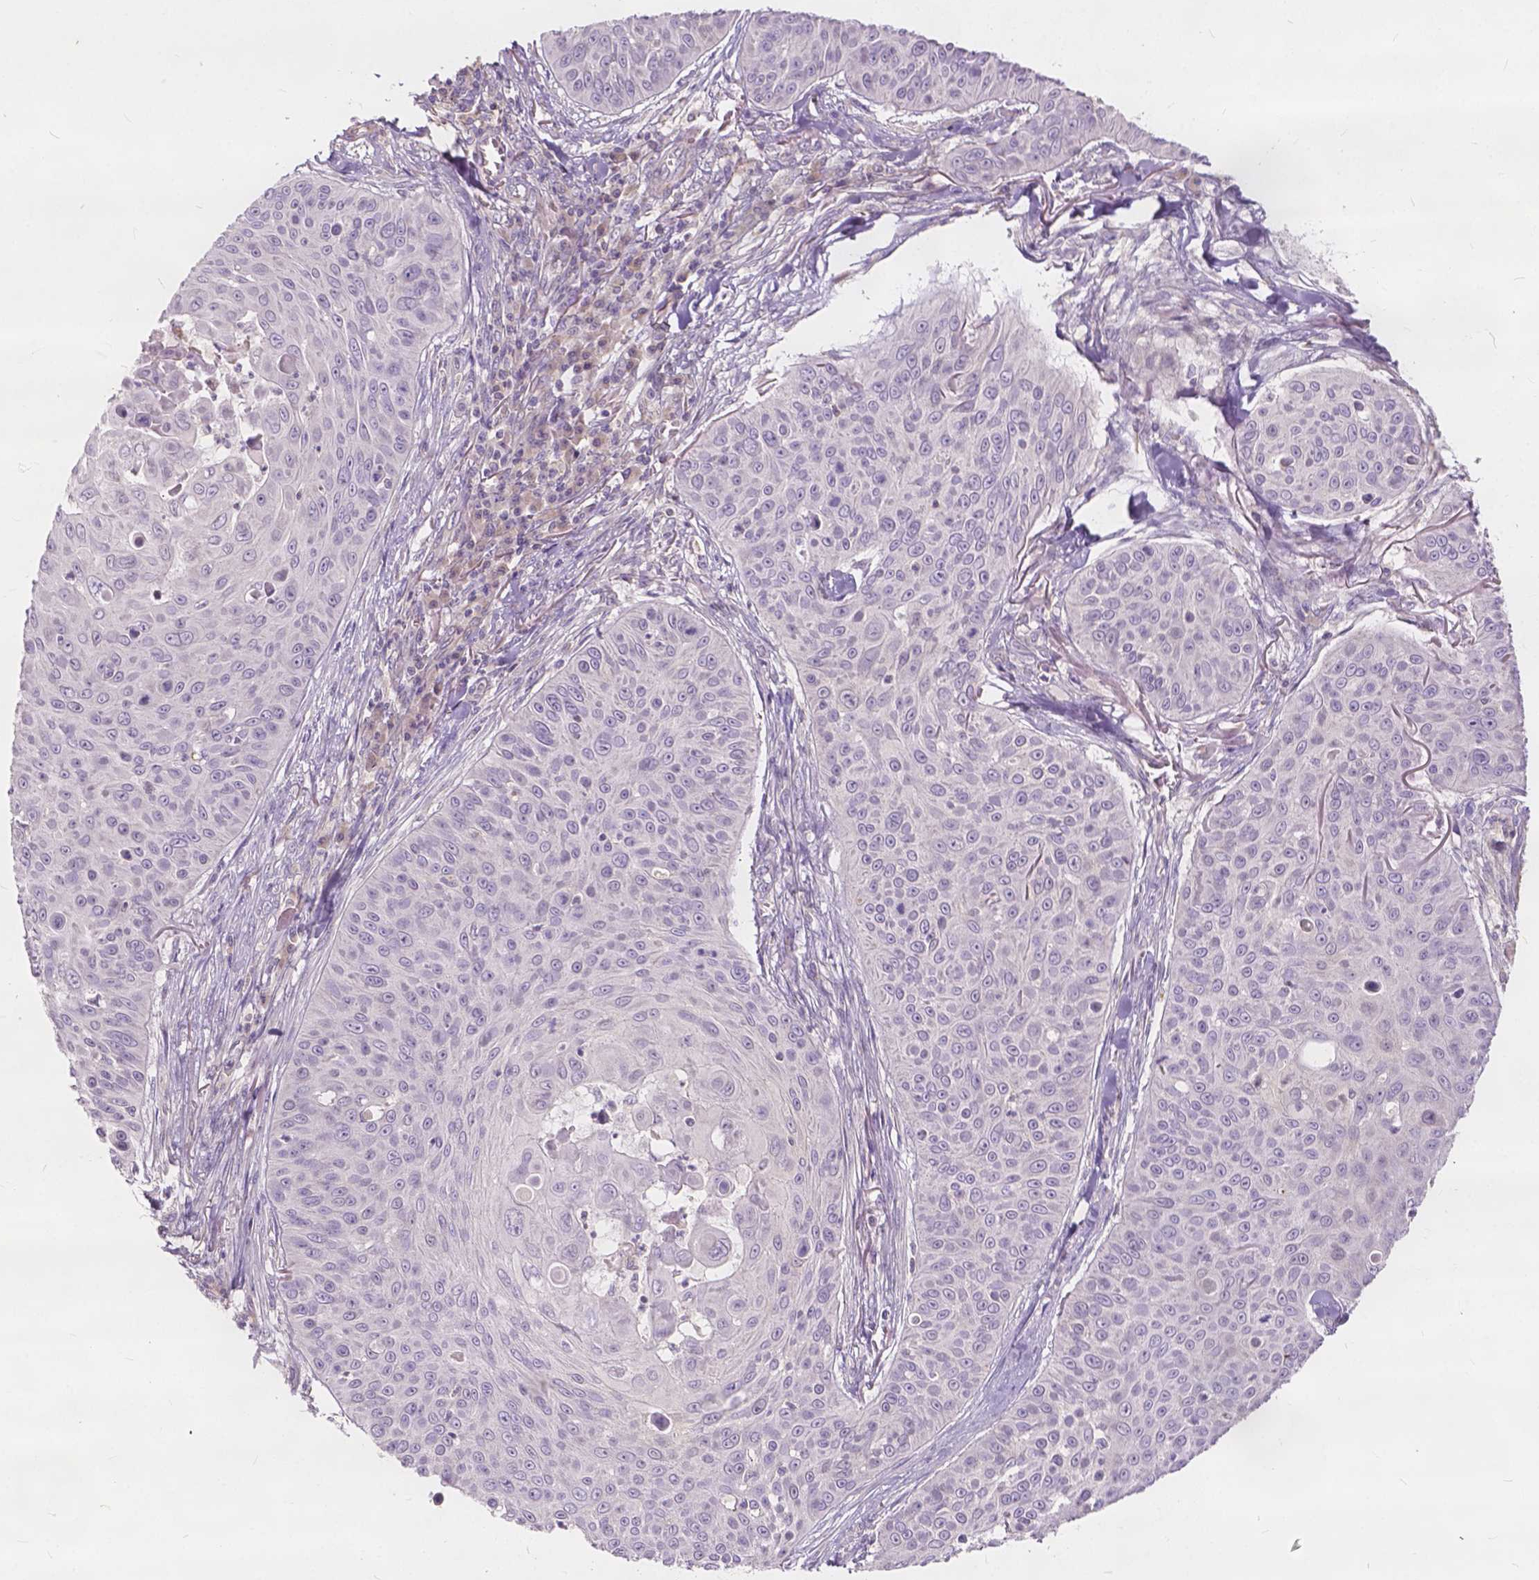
{"staining": {"intensity": "negative", "quantity": "none", "location": "none"}, "tissue": "skin cancer", "cell_type": "Tumor cells", "image_type": "cancer", "snomed": [{"axis": "morphology", "description": "Squamous cell carcinoma, NOS"}, {"axis": "topography", "description": "Skin"}], "caption": "Immunohistochemical staining of human squamous cell carcinoma (skin) displays no significant expression in tumor cells.", "gene": "KIAA0513", "patient": {"sex": "male", "age": 82}}